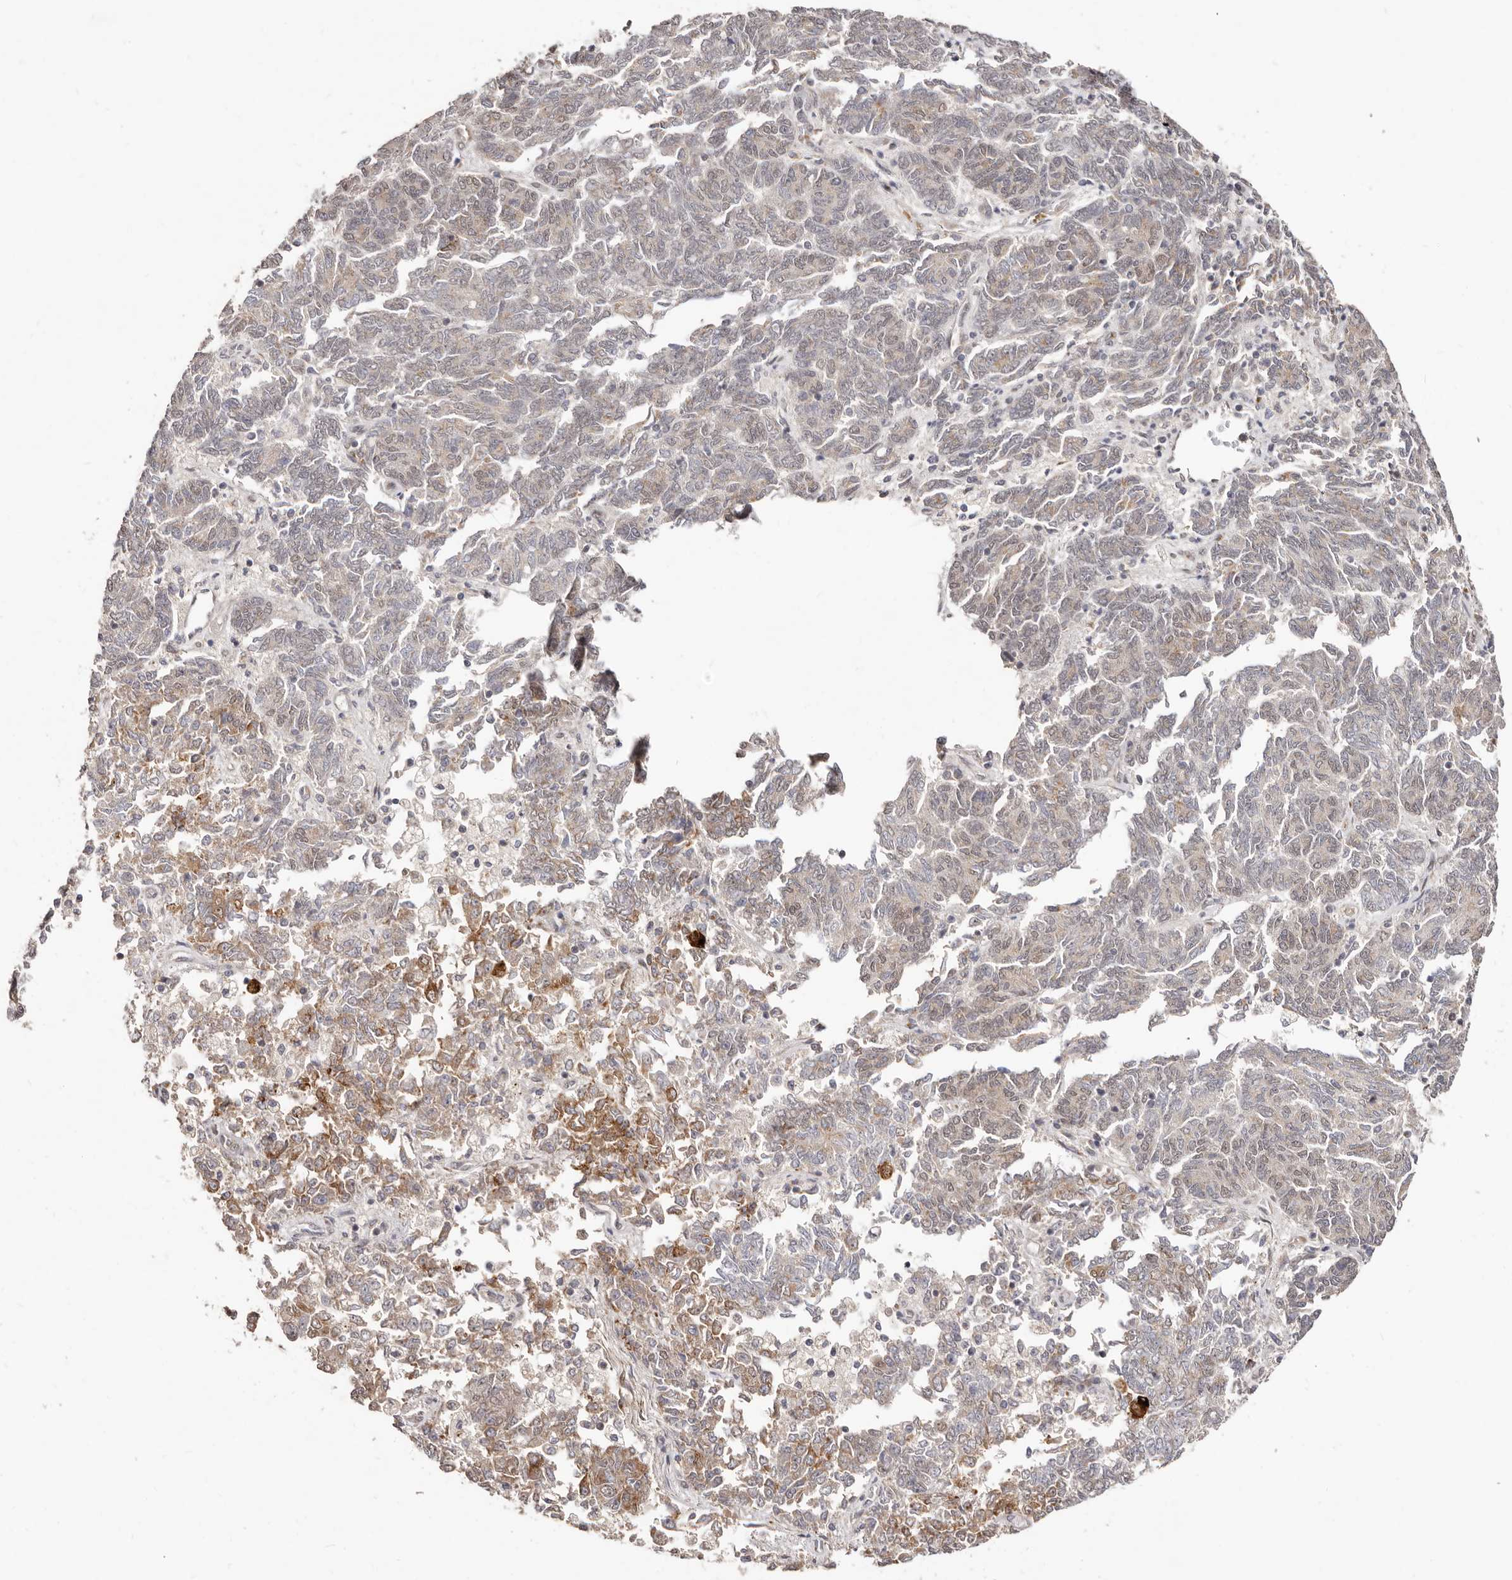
{"staining": {"intensity": "moderate", "quantity": "25%-75%", "location": "cytoplasmic/membranous"}, "tissue": "endometrial cancer", "cell_type": "Tumor cells", "image_type": "cancer", "snomed": [{"axis": "morphology", "description": "Adenocarcinoma, NOS"}, {"axis": "topography", "description": "Endometrium"}], "caption": "Tumor cells exhibit medium levels of moderate cytoplasmic/membranous expression in approximately 25%-75% of cells in endometrial cancer.", "gene": "SRCAP", "patient": {"sex": "female", "age": 80}}